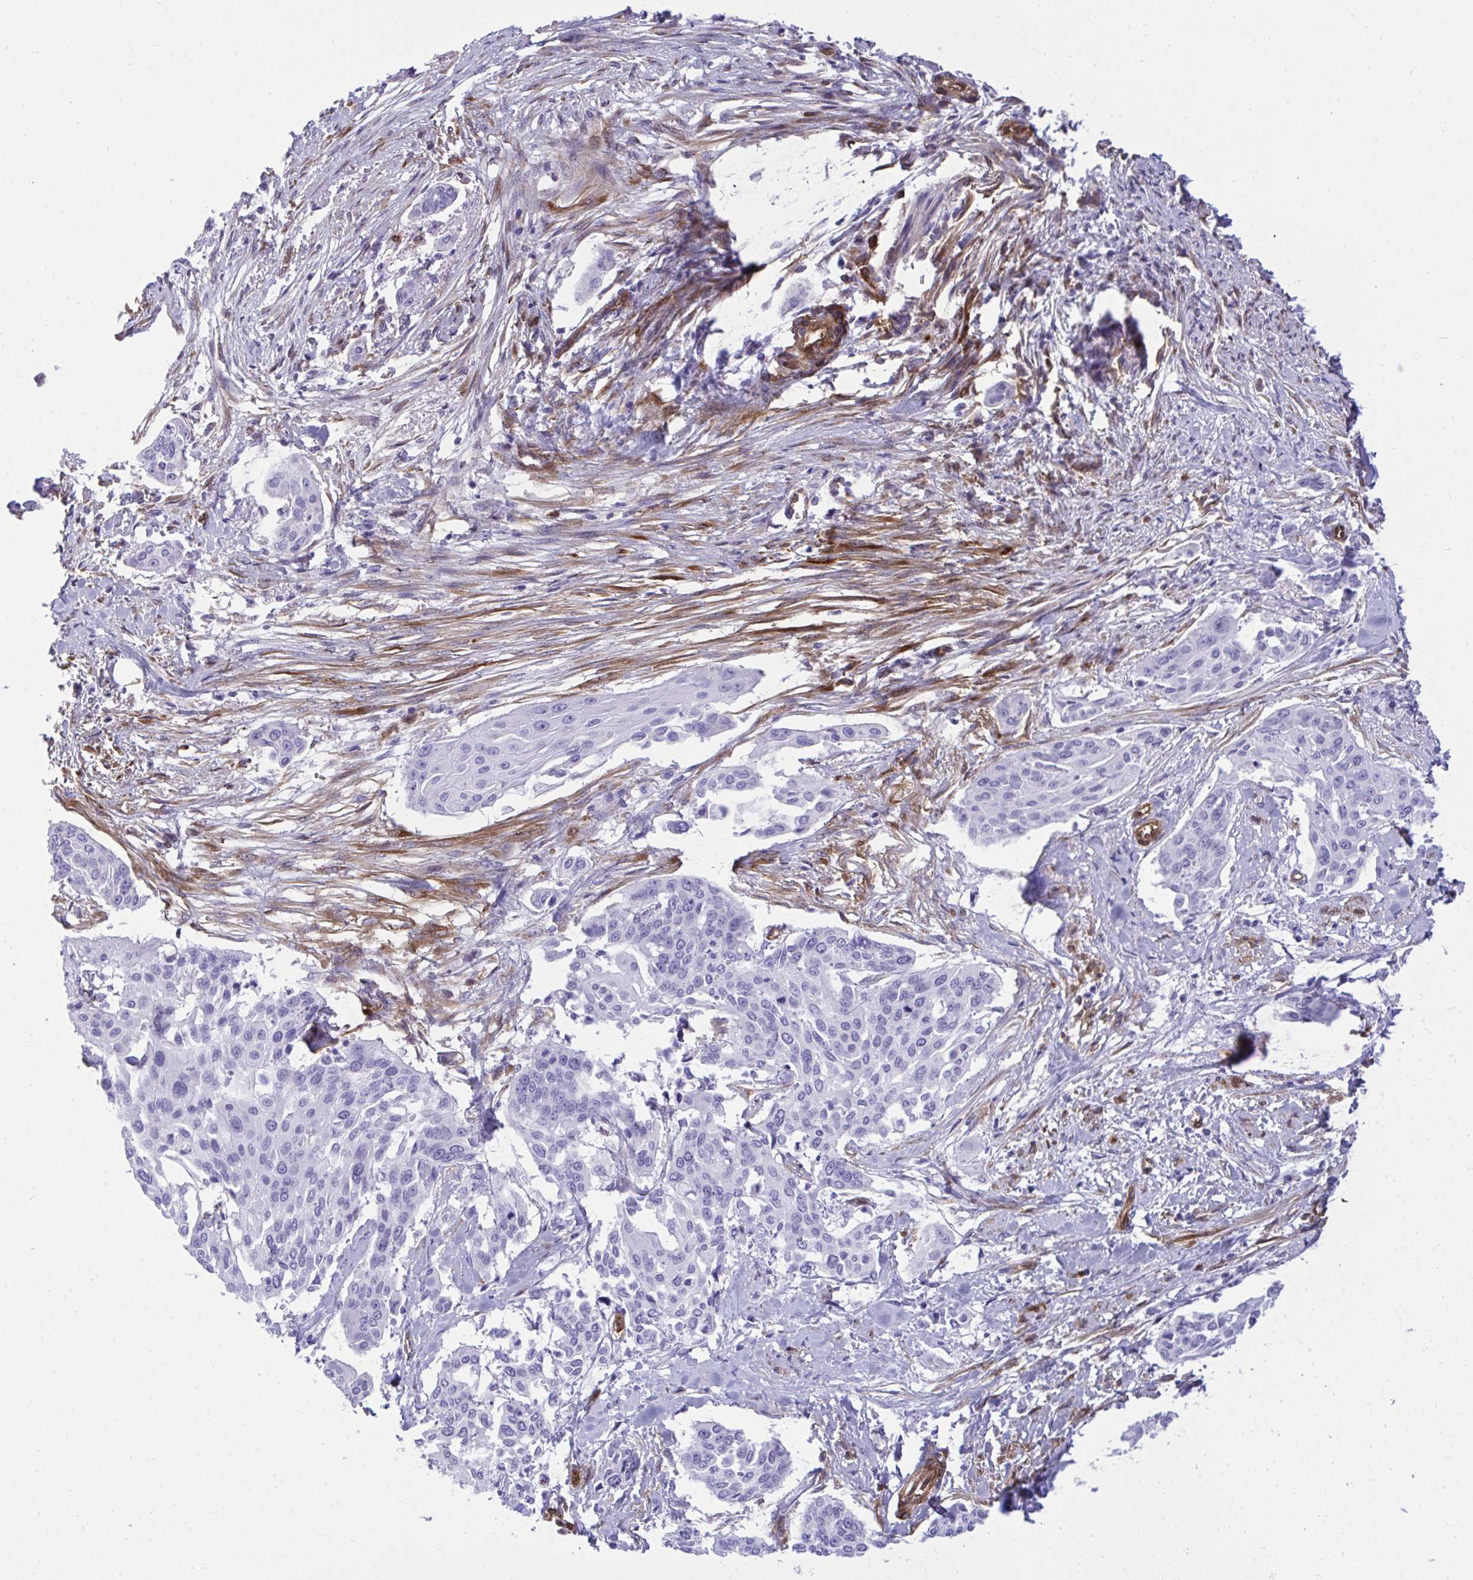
{"staining": {"intensity": "negative", "quantity": "none", "location": "none"}, "tissue": "cervical cancer", "cell_type": "Tumor cells", "image_type": "cancer", "snomed": [{"axis": "morphology", "description": "Squamous cell carcinoma, NOS"}, {"axis": "topography", "description": "Cervix"}], "caption": "This is a image of immunohistochemistry (IHC) staining of cervical cancer (squamous cell carcinoma), which shows no staining in tumor cells.", "gene": "LIMS2", "patient": {"sex": "female", "age": 44}}